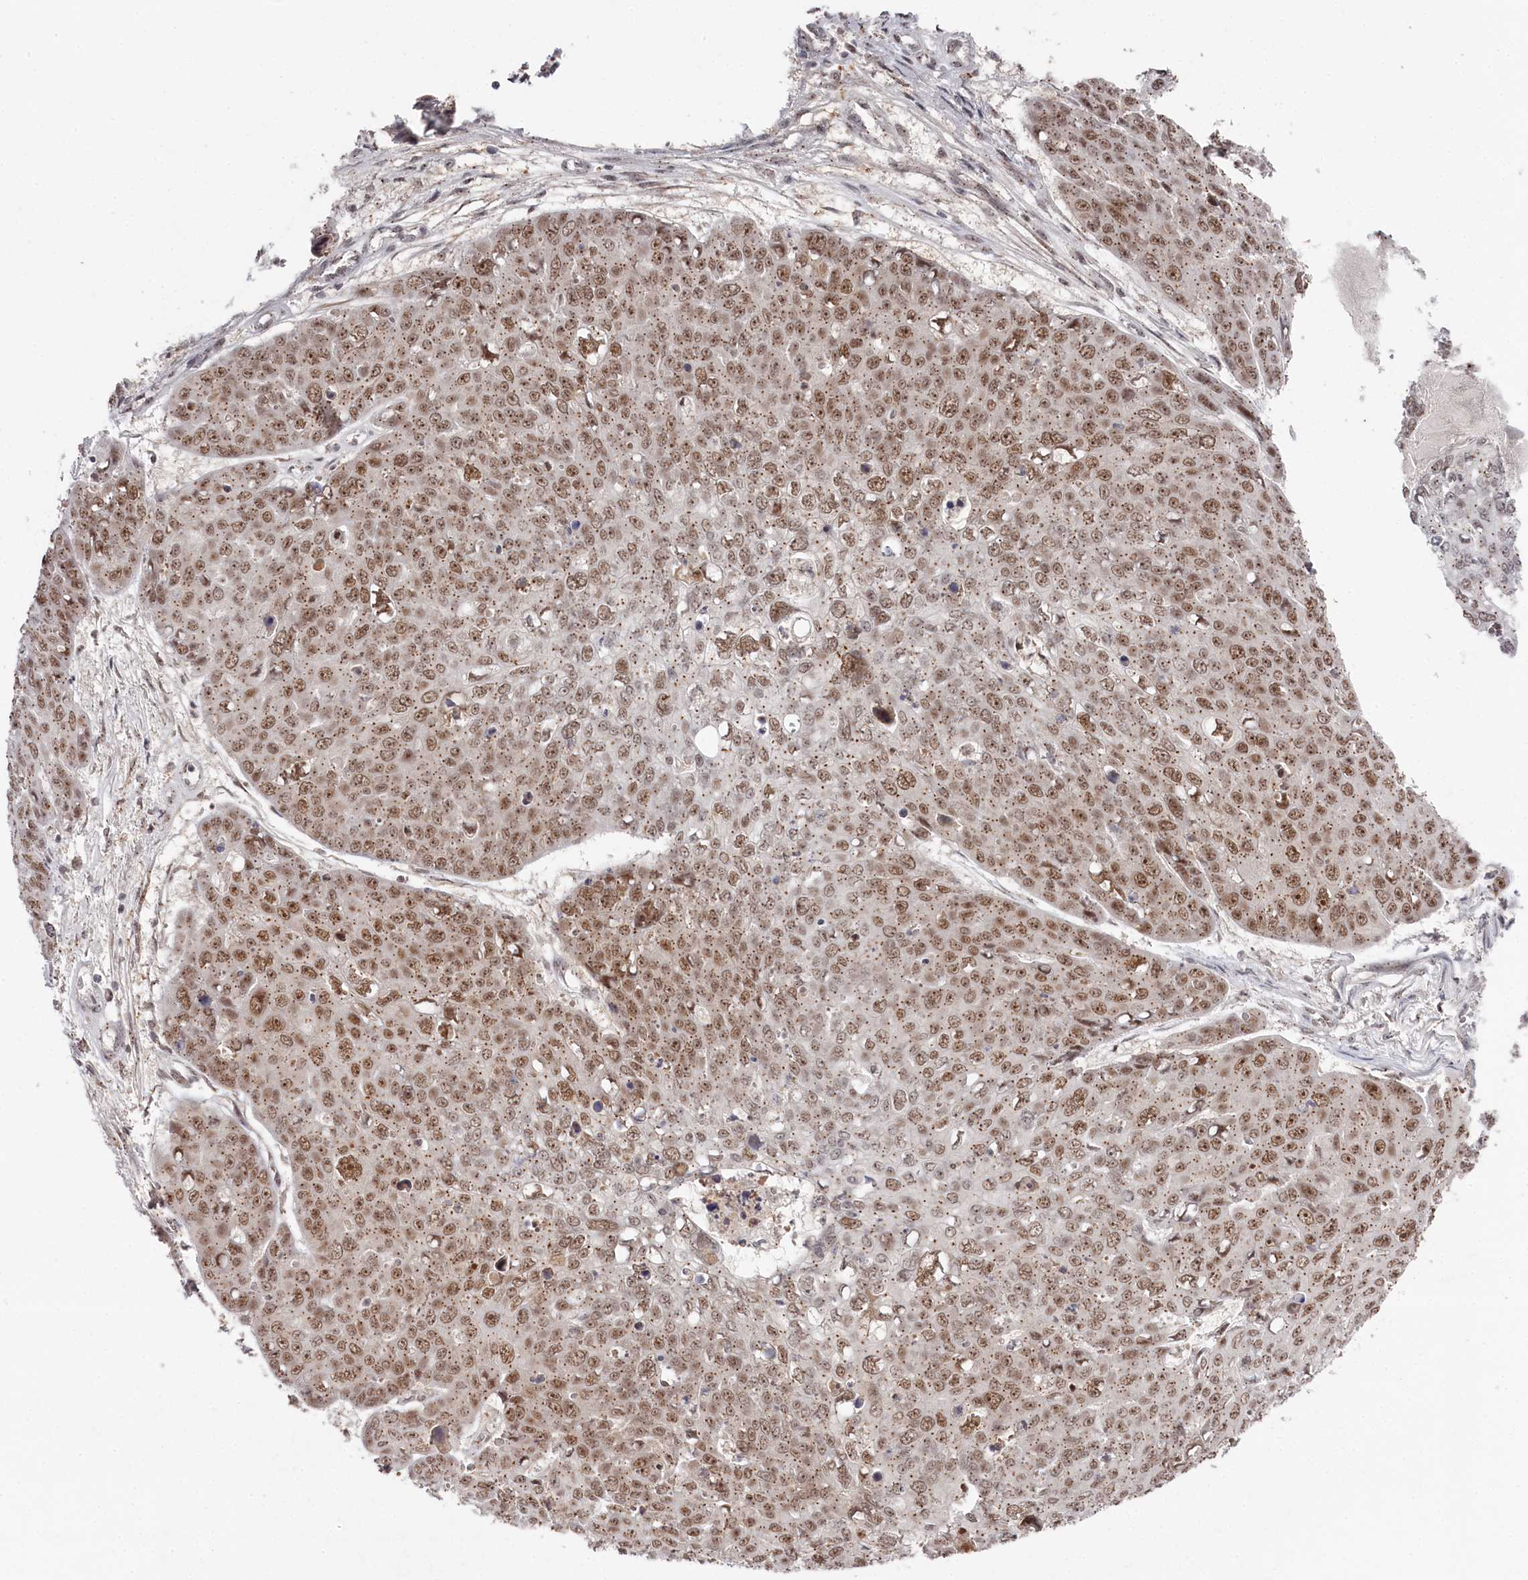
{"staining": {"intensity": "moderate", "quantity": ">75%", "location": "nuclear"}, "tissue": "skin cancer", "cell_type": "Tumor cells", "image_type": "cancer", "snomed": [{"axis": "morphology", "description": "Squamous cell carcinoma, NOS"}, {"axis": "topography", "description": "Skin"}], "caption": "Protein staining of skin cancer (squamous cell carcinoma) tissue demonstrates moderate nuclear staining in approximately >75% of tumor cells. (DAB (3,3'-diaminobenzidine) IHC, brown staining for protein, blue staining for nuclei).", "gene": "EXOSC1", "patient": {"sex": "male", "age": 71}}